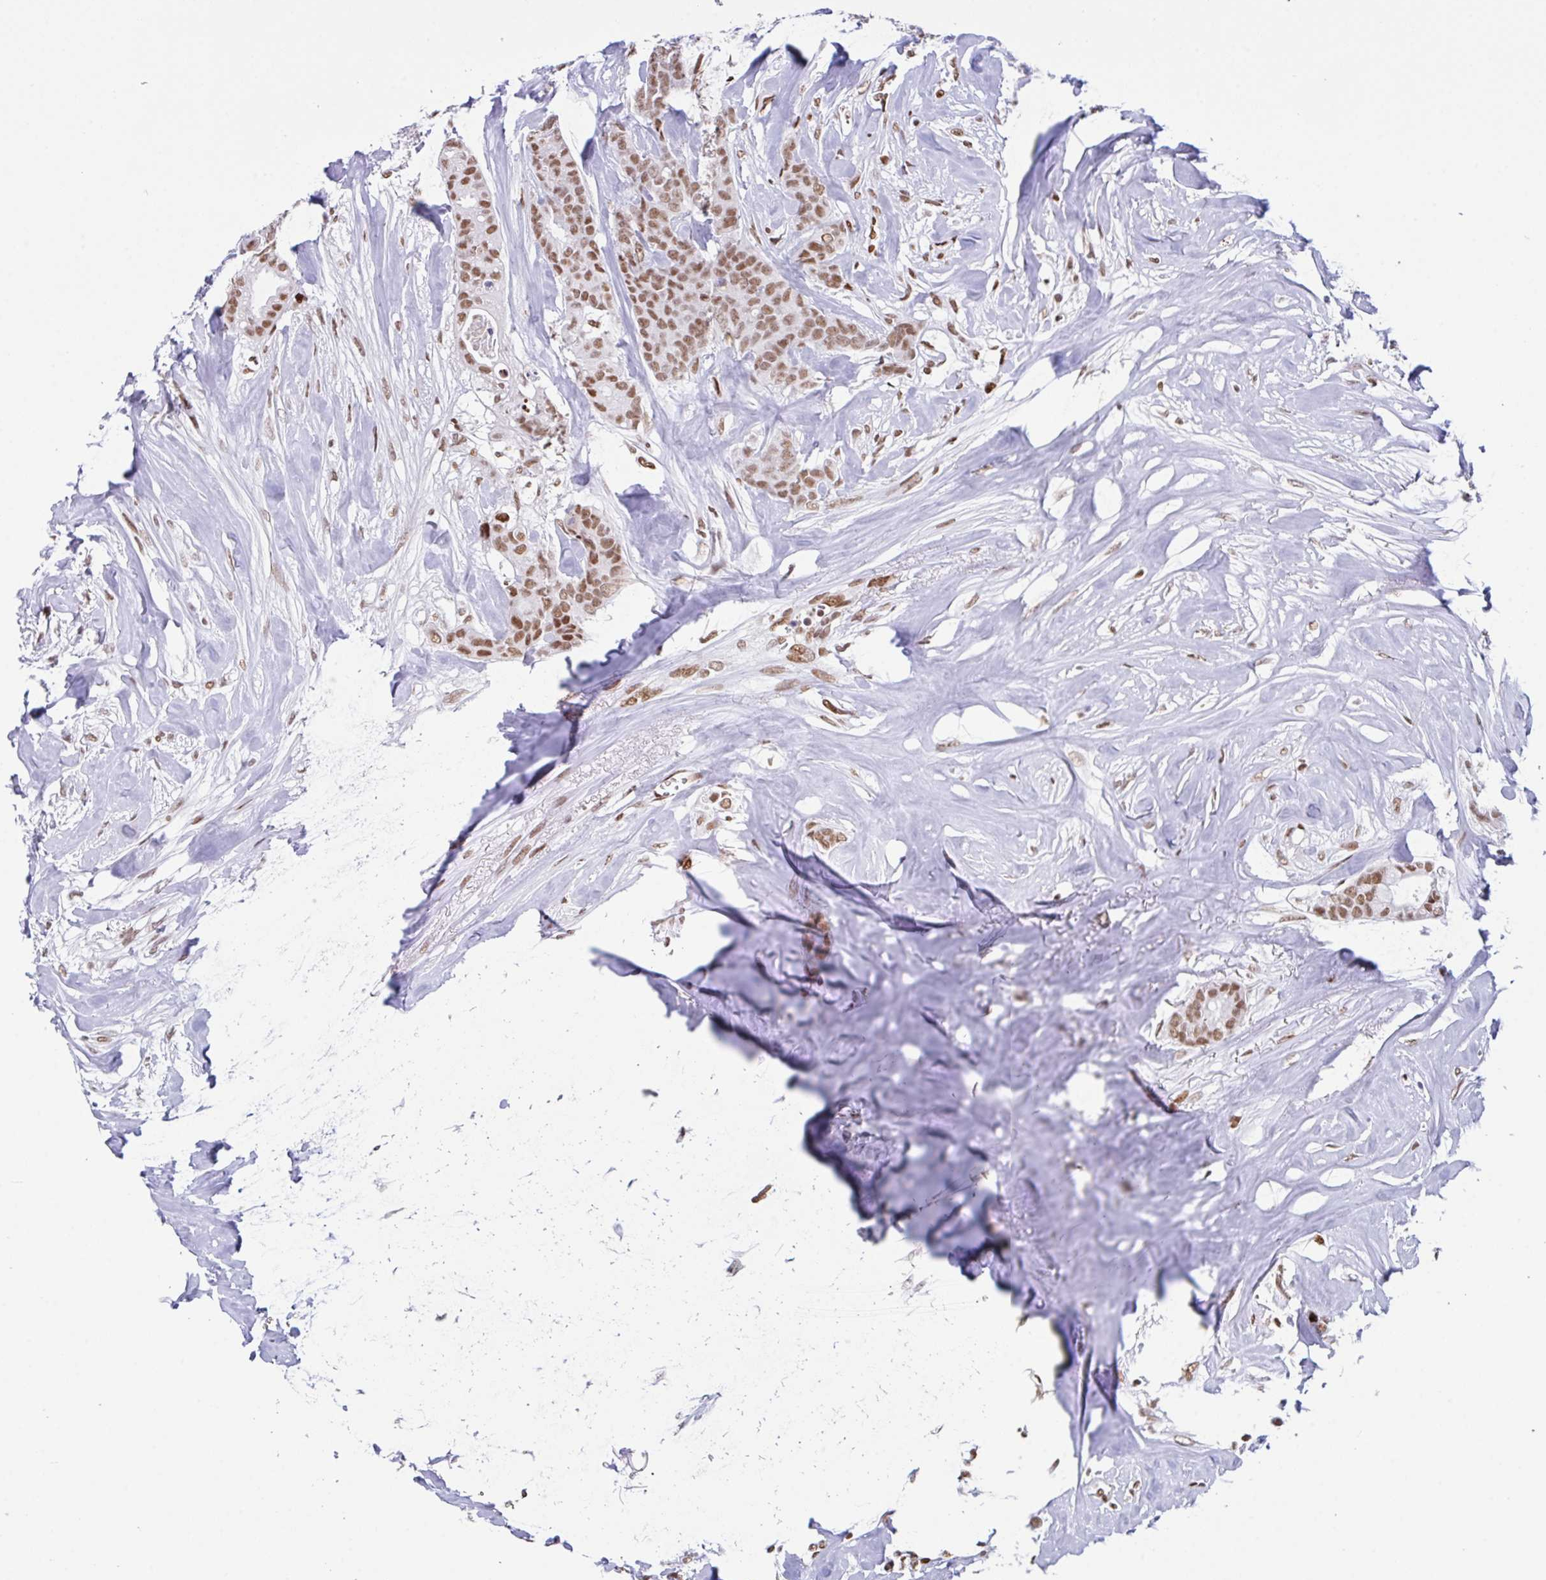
{"staining": {"intensity": "moderate", "quantity": ">75%", "location": "nuclear"}, "tissue": "breast cancer", "cell_type": "Tumor cells", "image_type": "cancer", "snomed": [{"axis": "morphology", "description": "Duct carcinoma"}, {"axis": "topography", "description": "Breast"}], "caption": "The image exhibits staining of infiltrating ductal carcinoma (breast), revealing moderate nuclear protein positivity (brown color) within tumor cells.", "gene": "CLP1", "patient": {"sex": "female", "age": 84}}